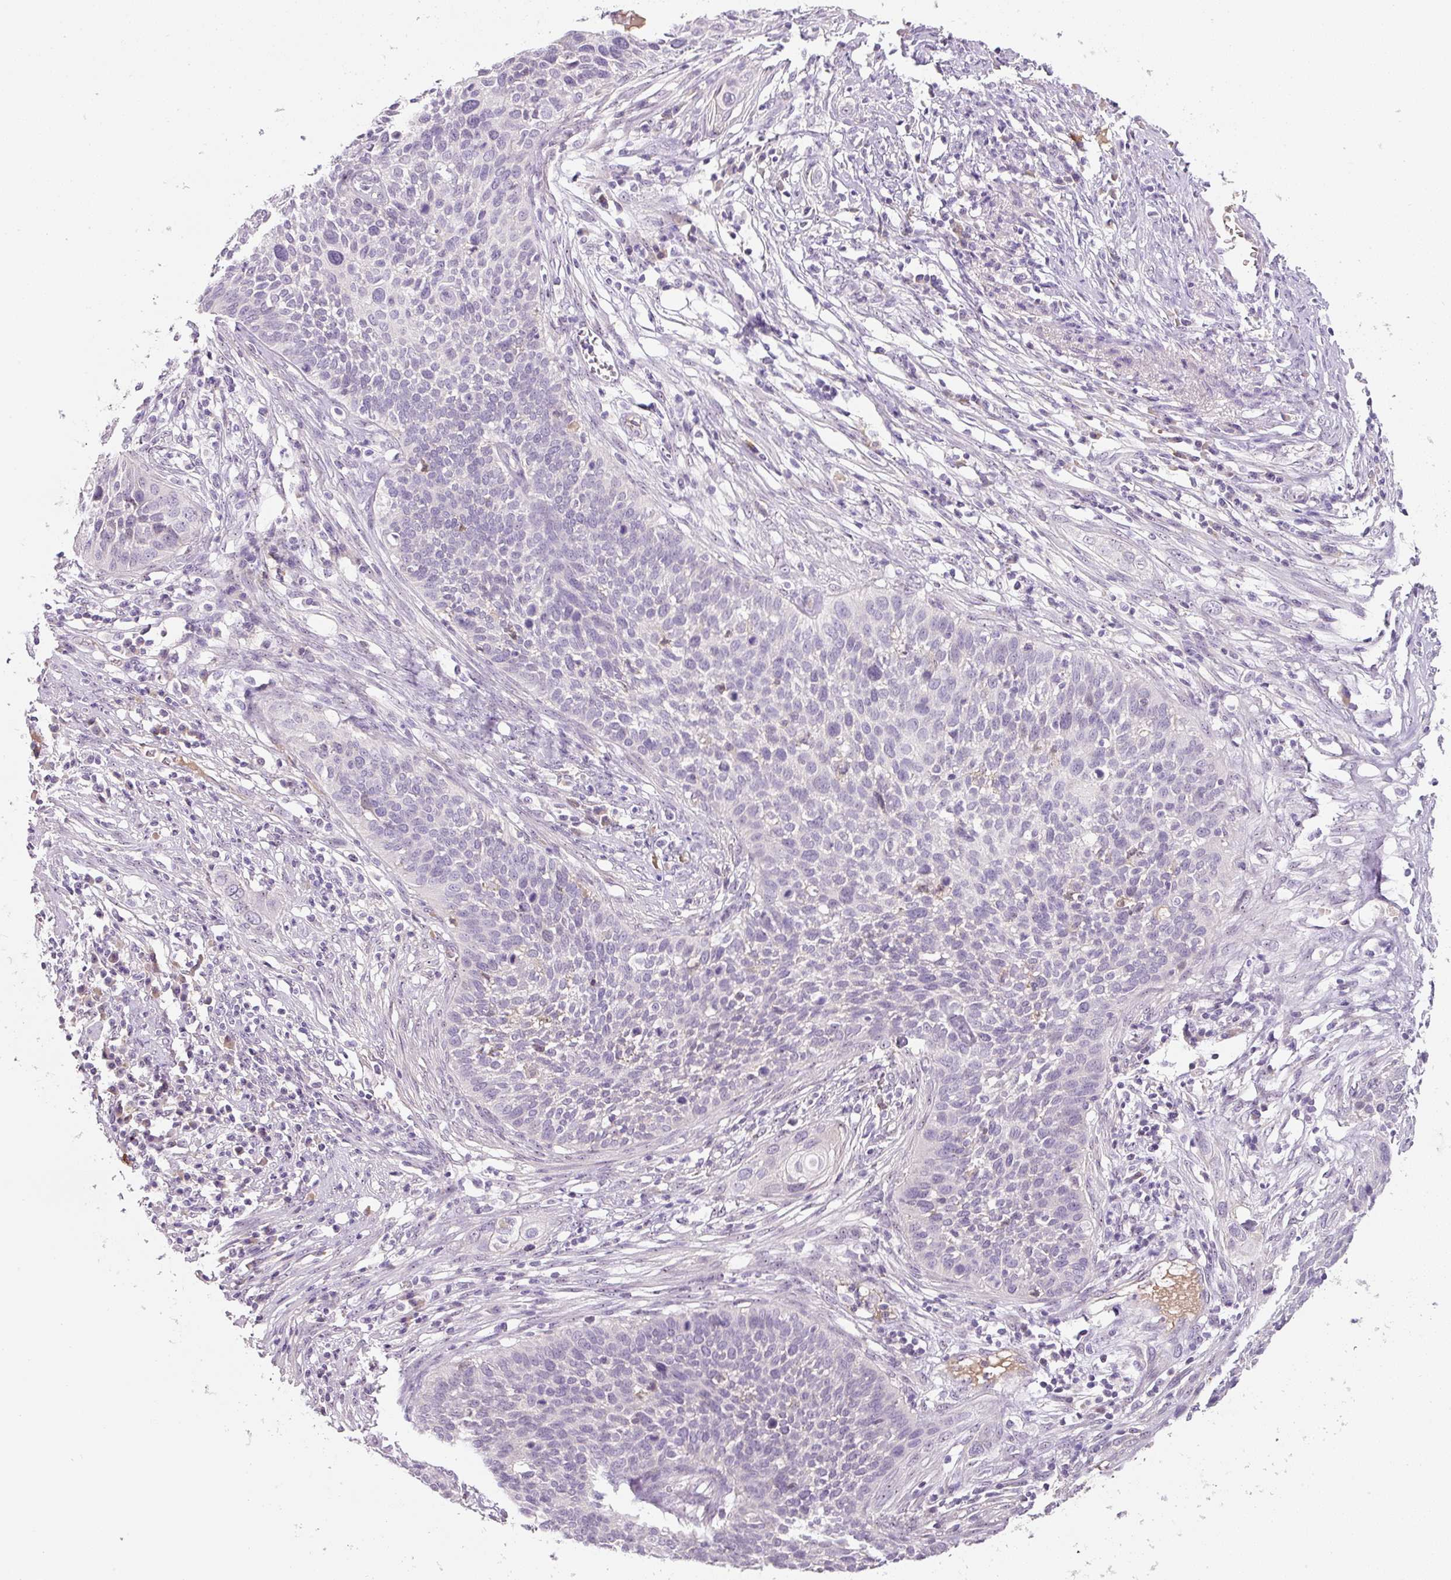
{"staining": {"intensity": "negative", "quantity": "none", "location": "none"}, "tissue": "cervical cancer", "cell_type": "Tumor cells", "image_type": "cancer", "snomed": [{"axis": "morphology", "description": "Squamous cell carcinoma, NOS"}, {"axis": "topography", "description": "Cervix"}], "caption": "Immunohistochemistry (IHC) image of human cervical squamous cell carcinoma stained for a protein (brown), which reveals no positivity in tumor cells. Brightfield microscopy of immunohistochemistry (IHC) stained with DAB (3,3'-diaminobenzidine) (brown) and hematoxylin (blue), captured at high magnification.", "gene": "TMEM37", "patient": {"sex": "female", "age": 34}}